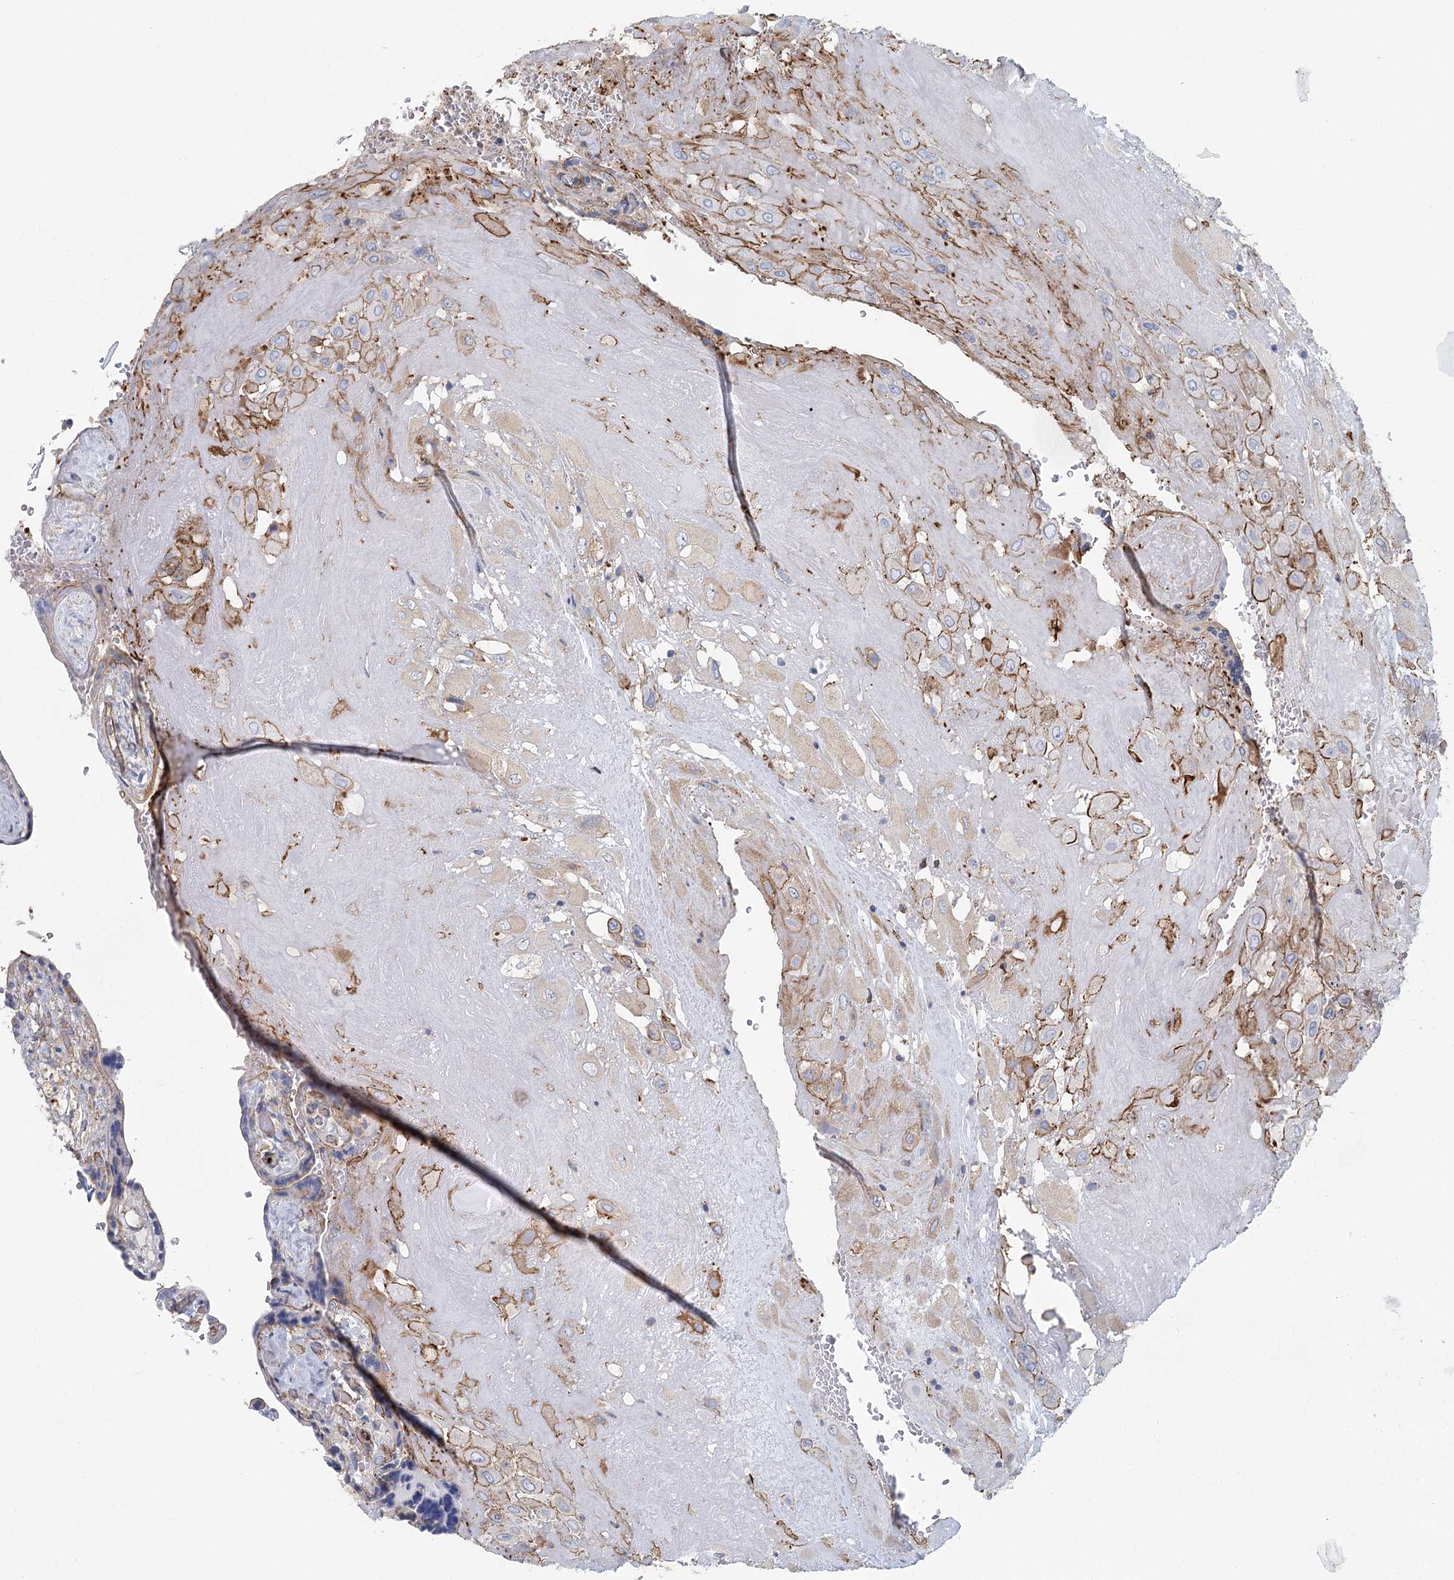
{"staining": {"intensity": "moderate", "quantity": "<25%", "location": "cytoplasmic/membranous"}, "tissue": "placenta", "cell_type": "Decidual cells", "image_type": "normal", "snomed": [{"axis": "morphology", "description": "Normal tissue, NOS"}, {"axis": "topography", "description": "Placenta"}], "caption": "Protein expression by immunohistochemistry (IHC) shows moderate cytoplasmic/membranous expression in about <25% of decidual cells in benign placenta.", "gene": "IFT46", "patient": {"sex": "female", "age": 37}}